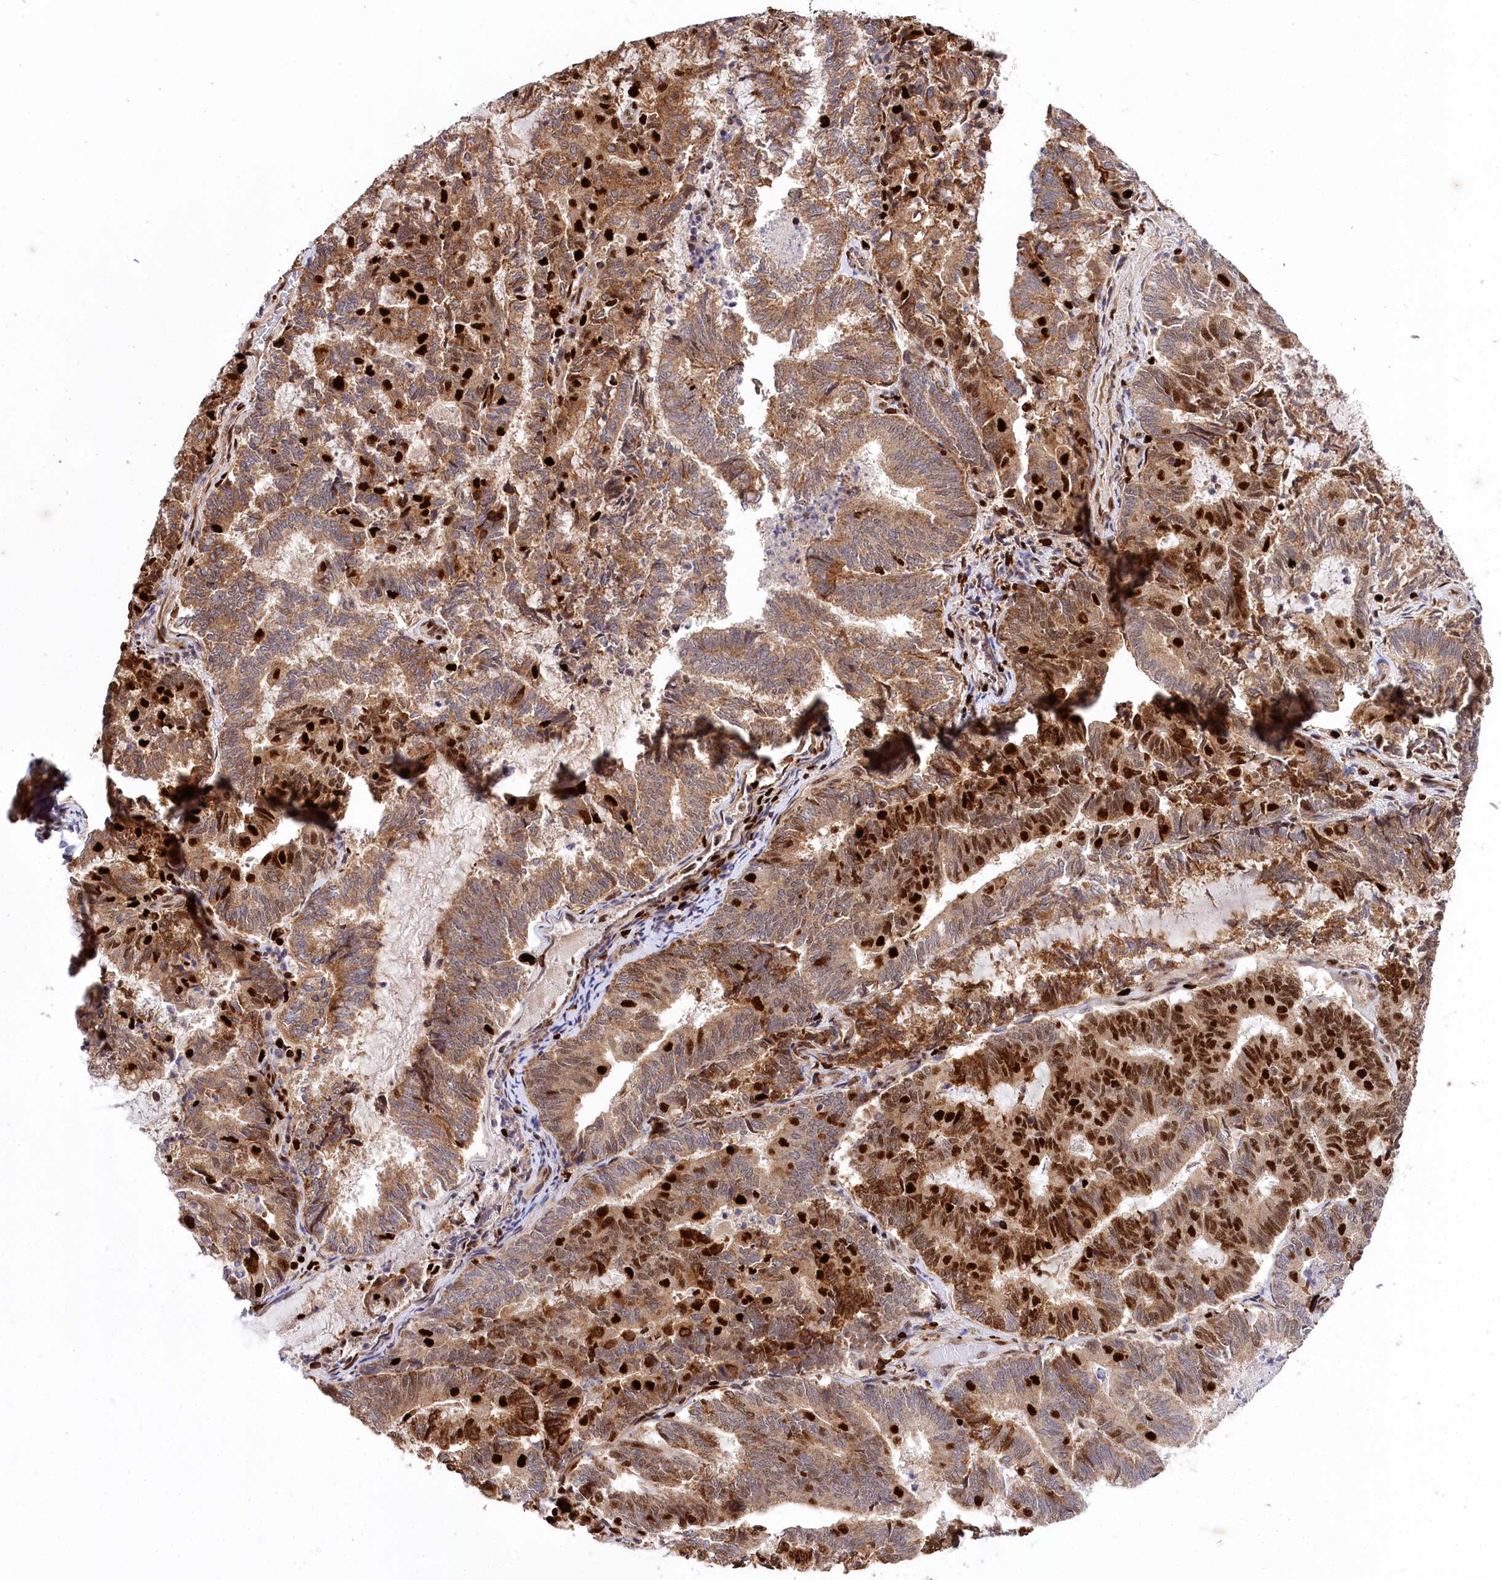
{"staining": {"intensity": "strong", "quantity": ">75%", "location": "cytoplasmic/membranous,nuclear"}, "tissue": "endometrial cancer", "cell_type": "Tumor cells", "image_type": "cancer", "snomed": [{"axis": "morphology", "description": "Adenocarcinoma, NOS"}, {"axis": "topography", "description": "Endometrium"}], "caption": "This is a photomicrograph of immunohistochemistry staining of endometrial cancer (adenocarcinoma), which shows strong staining in the cytoplasmic/membranous and nuclear of tumor cells.", "gene": "FIGN", "patient": {"sex": "female", "age": 80}}